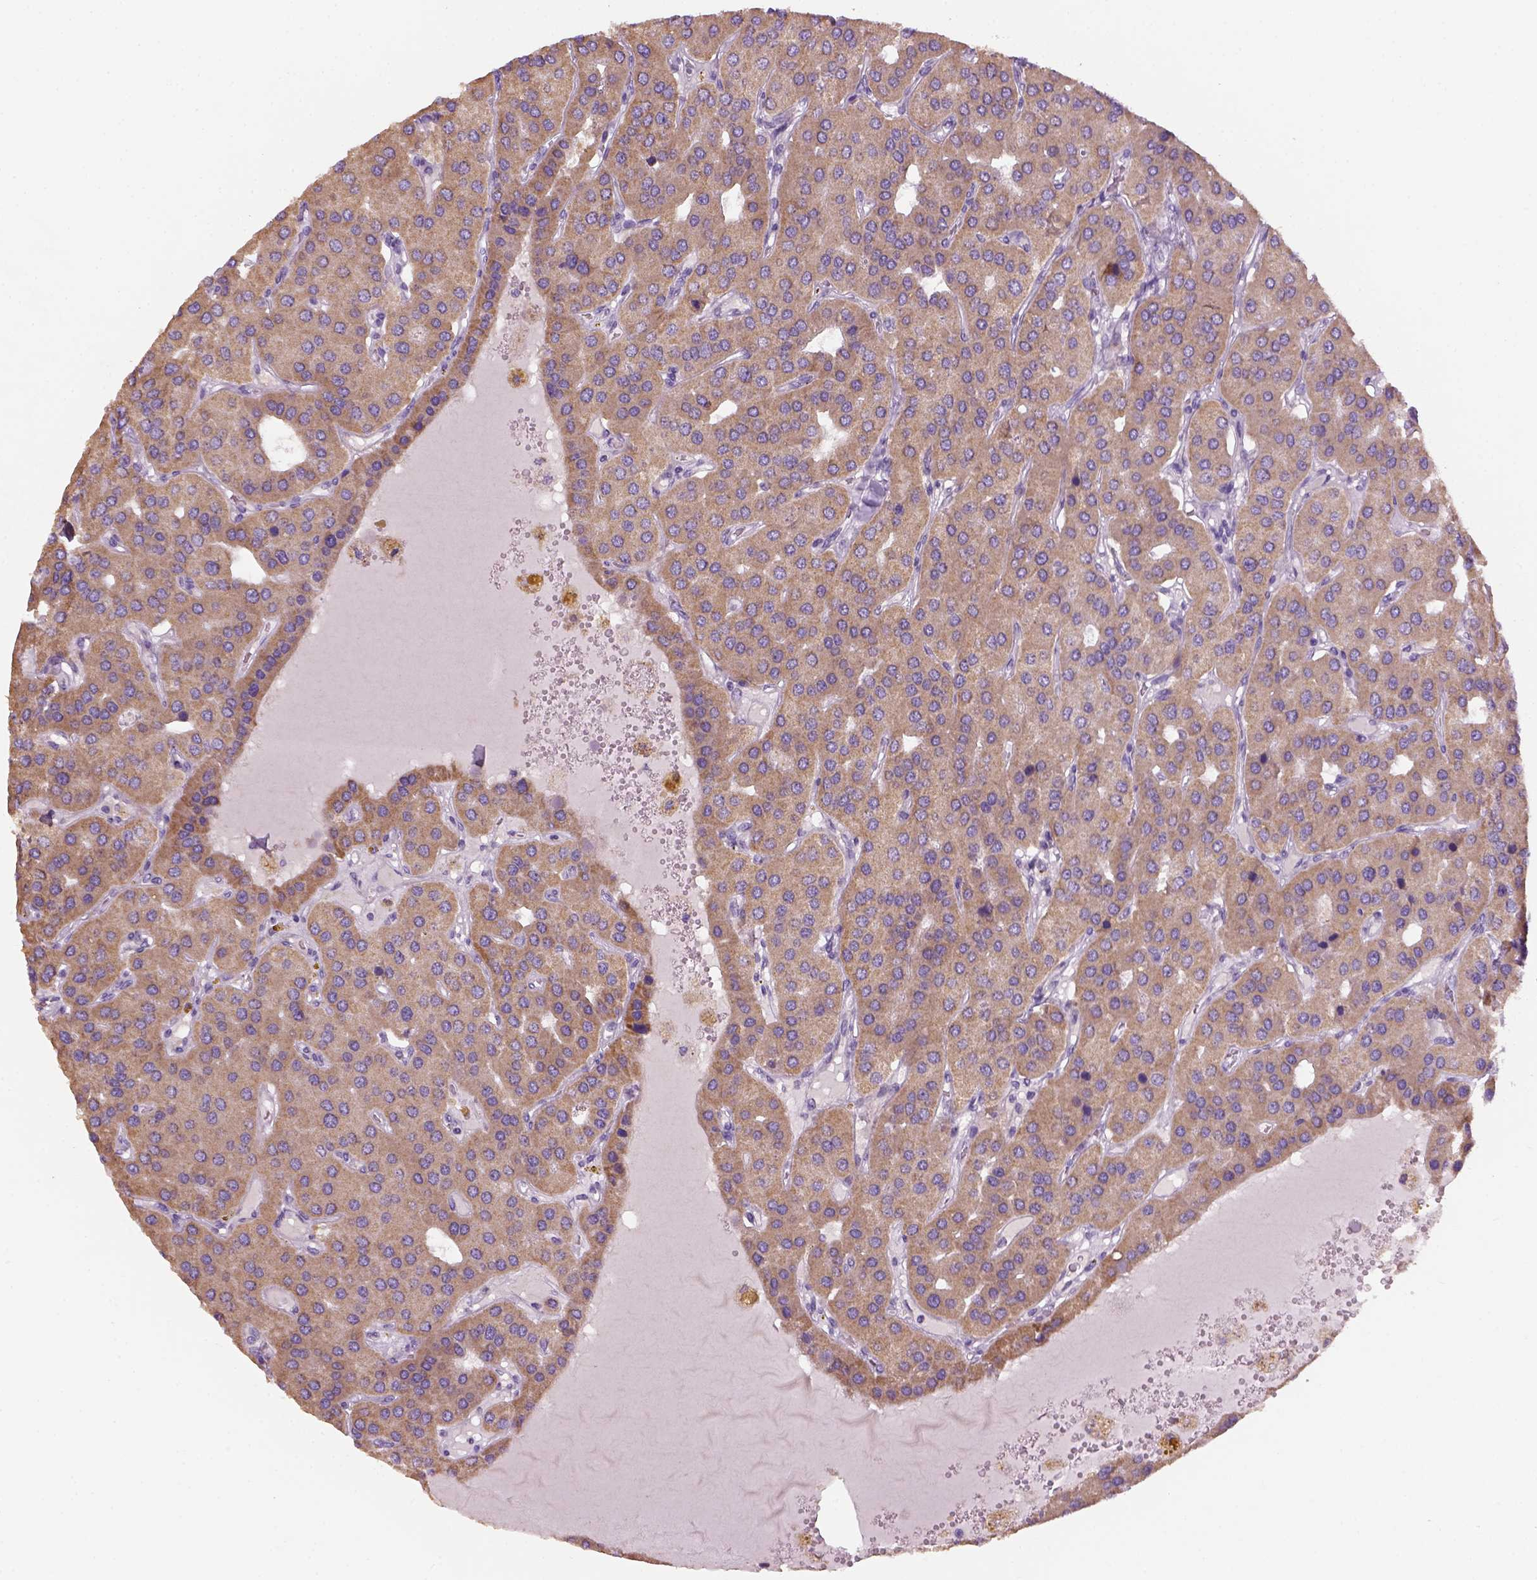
{"staining": {"intensity": "moderate", "quantity": ">75%", "location": "cytoplasmic/membranous"}, "tissue": "parathyroid gland", "cell_type": "Glandular cells", "image_type": "normal", "snomed": [{"axis": "morphology", "description": "Normal tissue, NOS"}, {"axis": "morphology", "description": "Adenoma, NOS"}, {"axis": "topography", "description": "Parathyroid gland"}], "caption": "The immunohistochemical stain shows moderate cytoplasmic/membranous staining in glandular cells of normal parathyroid gland. The staining was performed using DAB (3,3'-diaminobenzidine), with brown indicating positive protein expression. Nuclei are stained blue with hematoxylin.", "gene": "NUDT6", "patient": {"sex": "female", "age": 86}}